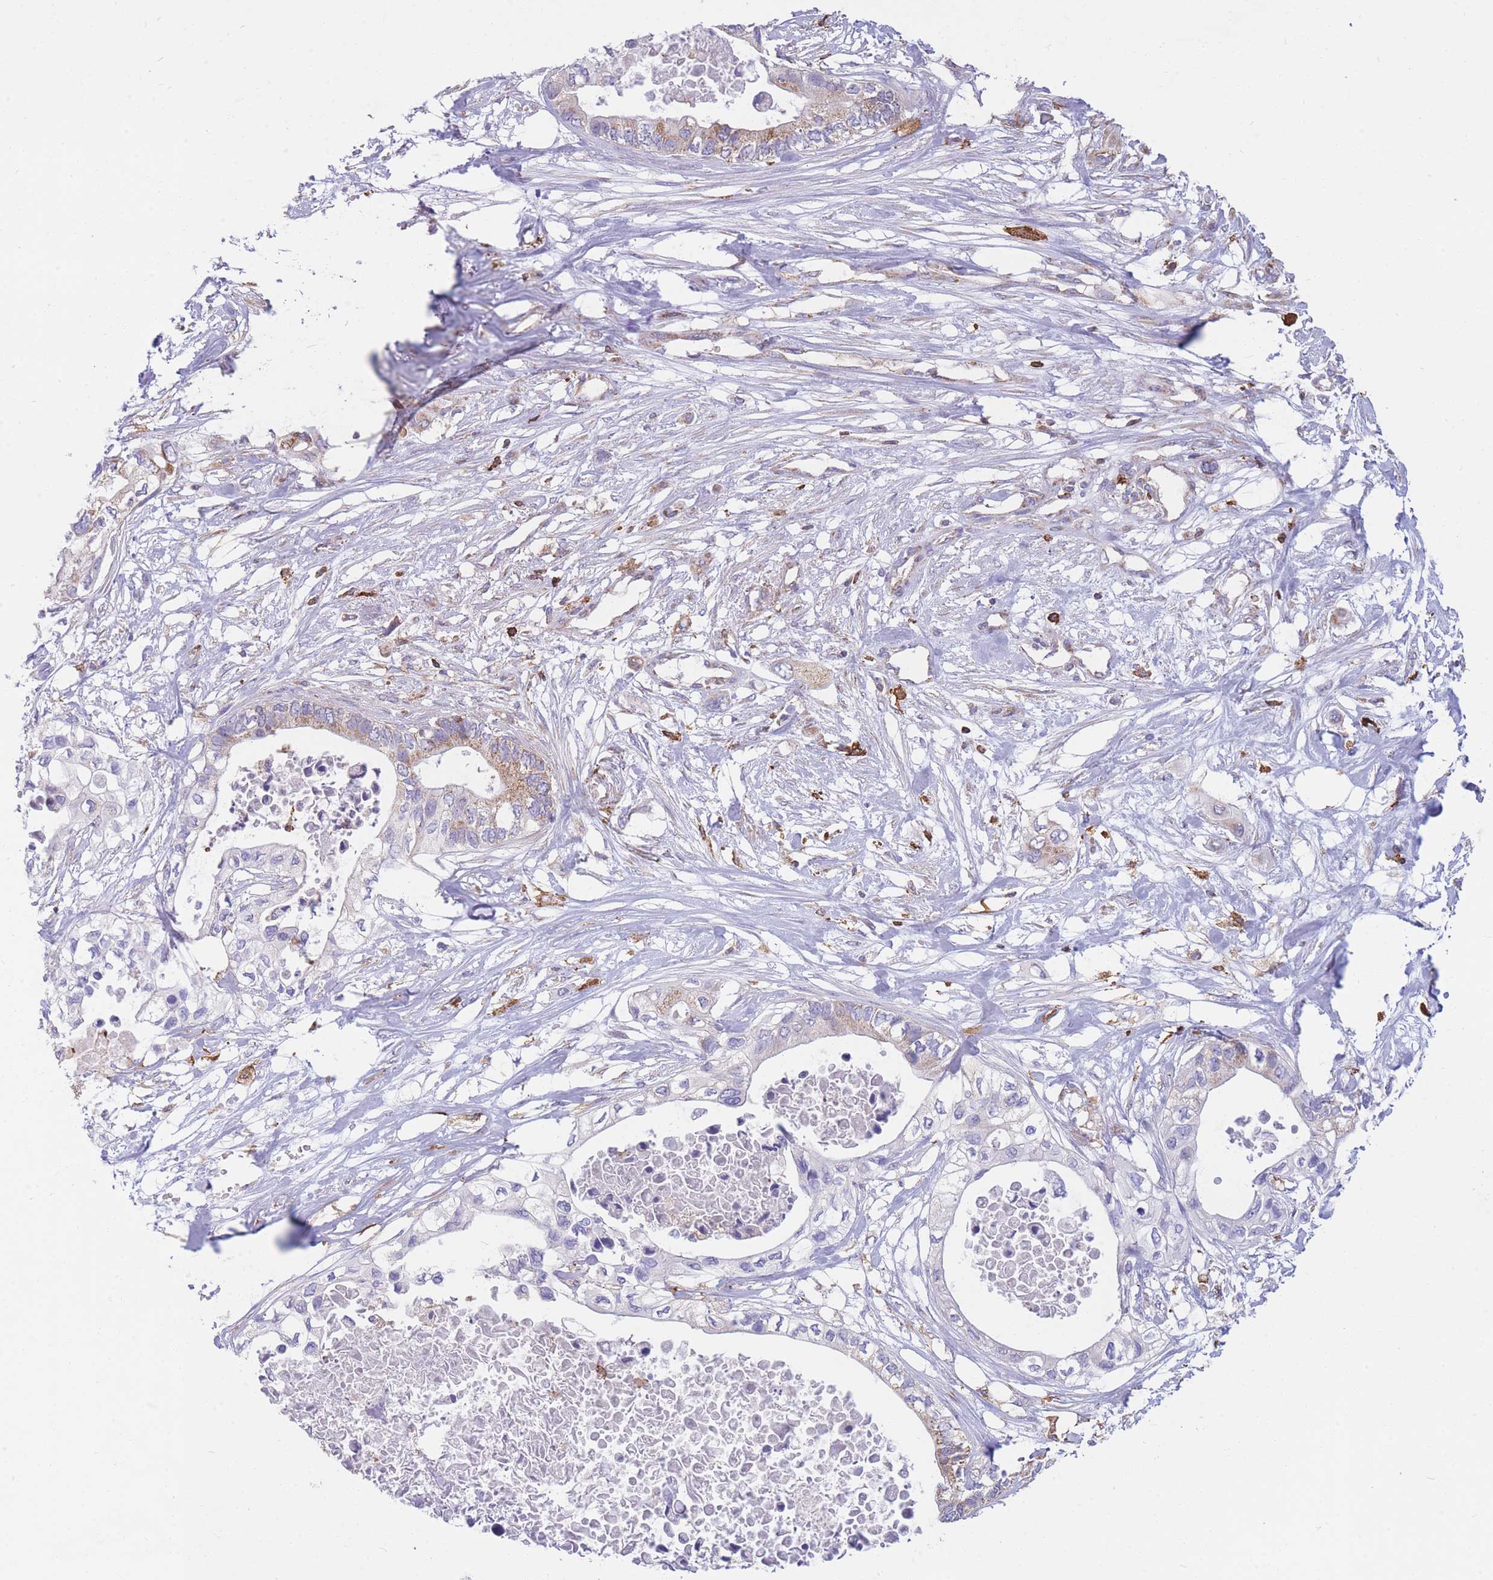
{"staining": {"intensity": "weak", "quantity": "<25%", "location": "cytoplasmic/membranous"}, "tissue": "pancreatic cancer", "cell_type": "Tumor cells", "image_type": "cancer", "snomed": [{"axis": "morphology", "description": "Adenocarcinoma, NOS"}, {"axis": "topography", "description": "Pancreas"}], "caption": "Immunohistochemistry (IHC) image of neoplastic tissue: pancreatic cancer stained with DAB demonstrates no significant protein expression in tumor cells.", "gene": "MRPL54", "patient": {"sex": "female", "age": 63}}